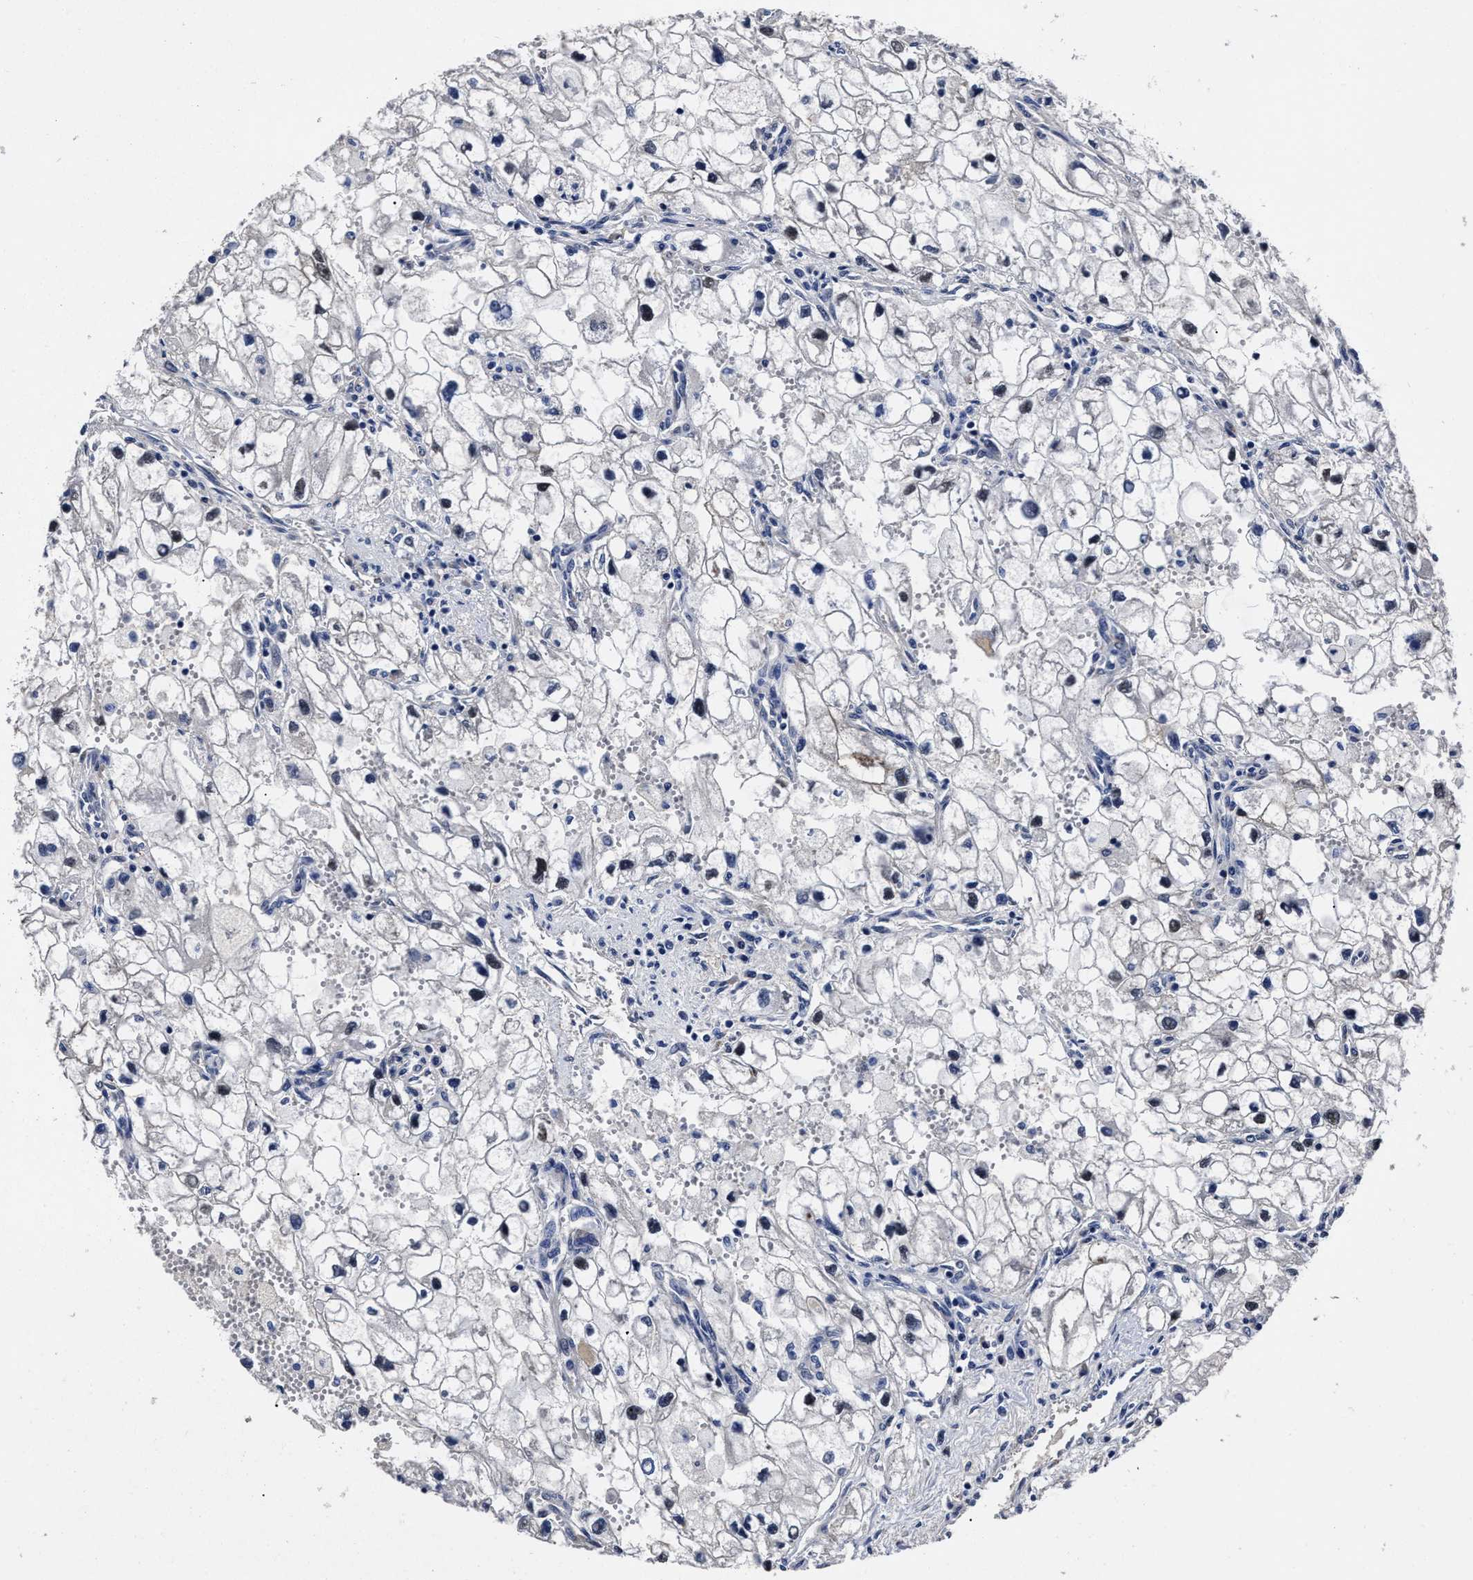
{"staining": {"intensity": "negative", "quantity": "none", "location": "none"}, "tissue": "renal cancer", "cell_type": "Tumor cells", "image_type": "cancer", "snomed": [{"axis": "morphology", "description": "Adenocarcinoma, NOS"}, {"axis": "topography", "description": "Kidney"}], "caption": "A high-resolution photomicrograph shows IHC staining of renal cancer (adenocarcinoma), which shows no significant positivity in tumor cells. (DAB immunohistochemistry (IHC) with hematoxylin counter stain).", "gene": "OLFML2A", "patient": {"sex": "female", "age": 70}}